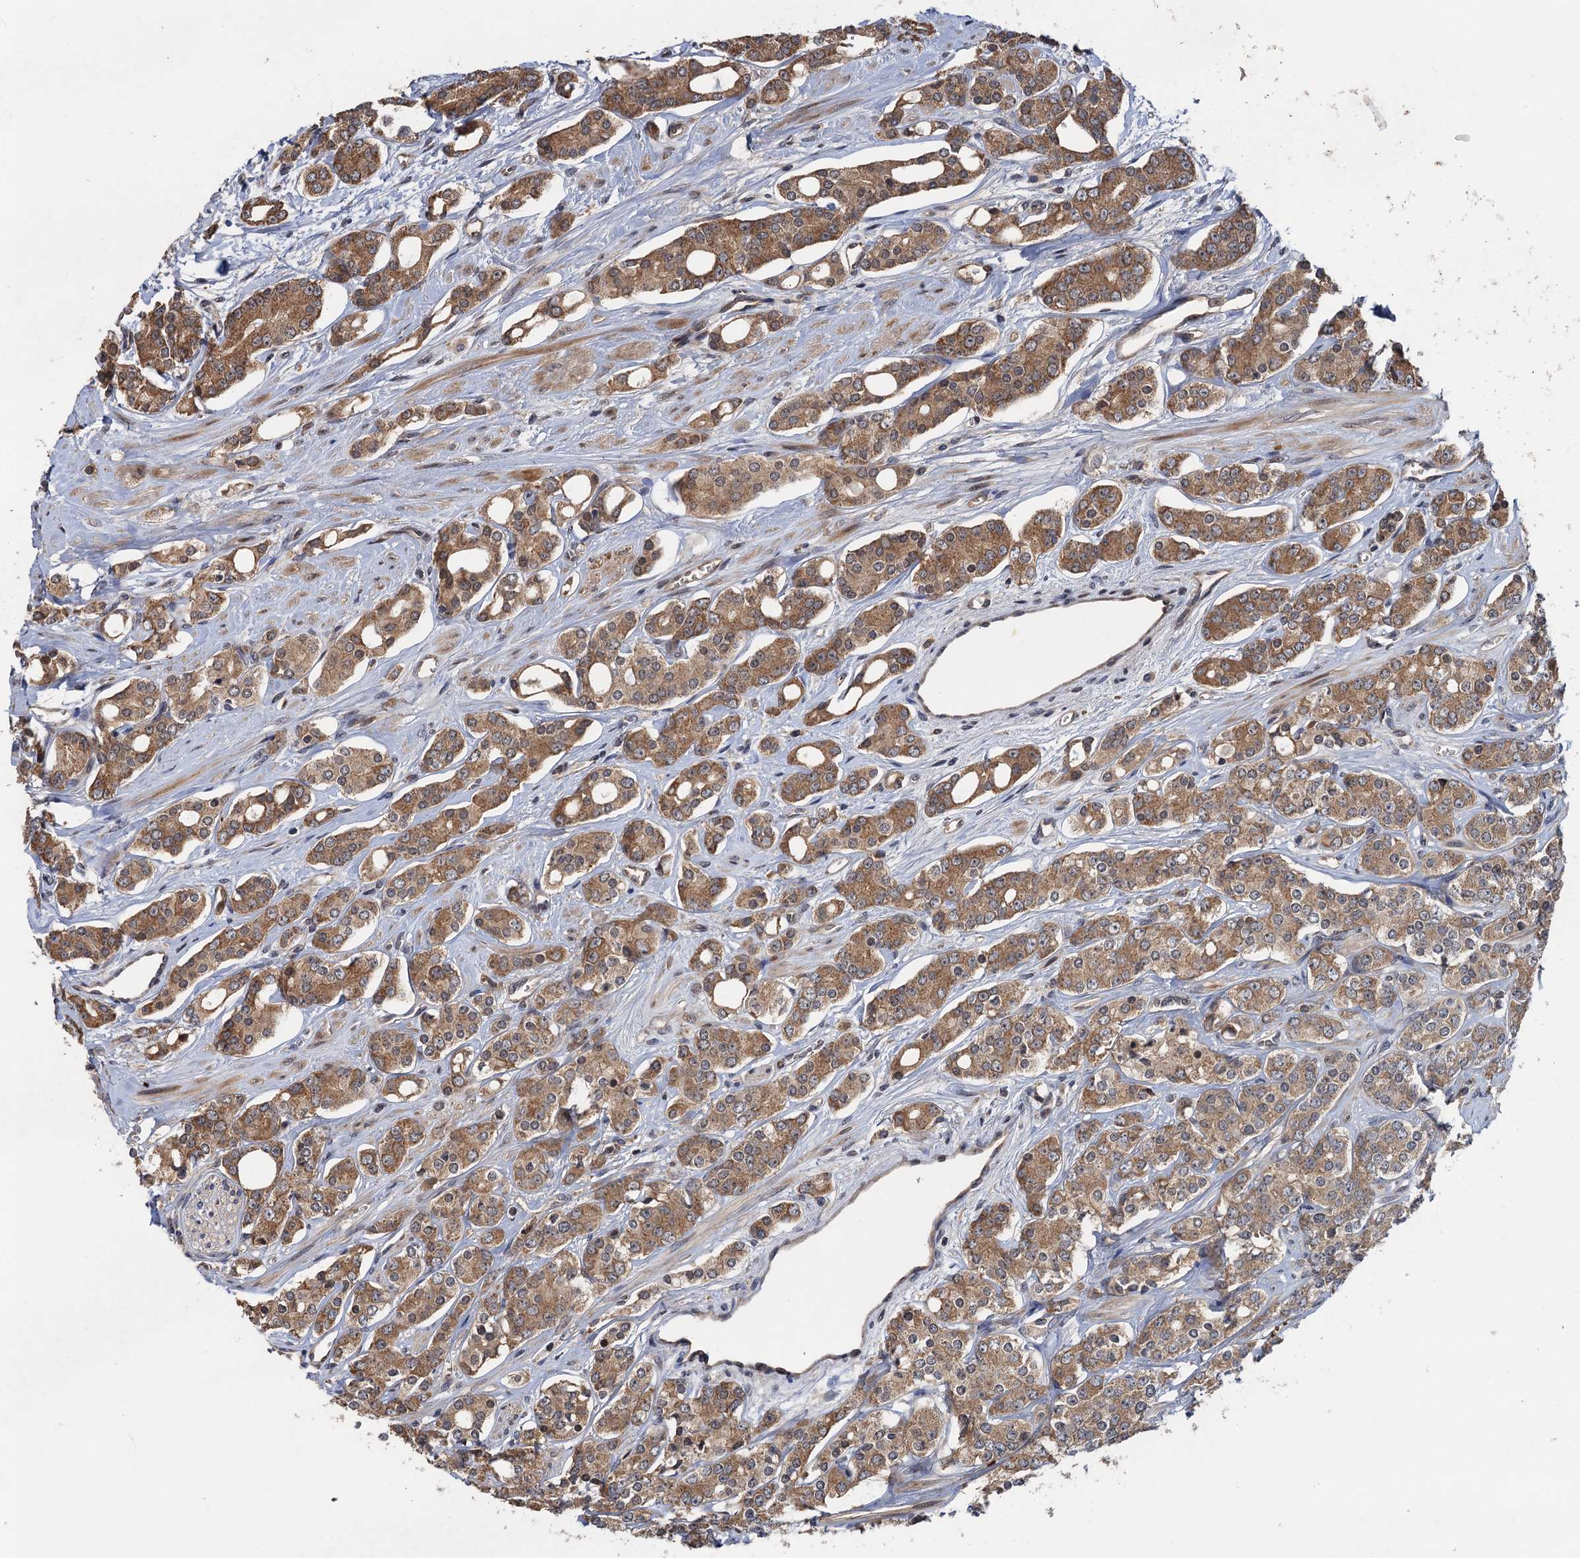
{"staining": {"intensity": "moderate", "quantity": ">75%", "location": "cytoplasmic/membranous"}, "tissue": "prostate cancer", "cell_type": "Tumor cells", "image_type": "cancer", "snomed": [{"axis": "morphology", "description": "Adenocarcinoma, High grade"}, {"axis": "topography", "description": "Prostate"}], "caption": "An image of human prostate cancer stained for a protein demonstrates moderate cytoplasmic/membranous brown staining in tumor cells. (brown staining indicates protein expression, while blue staining denotes nuclei).", "gene": "SNX32", "patient": {"sex": "male", "age": 62}}